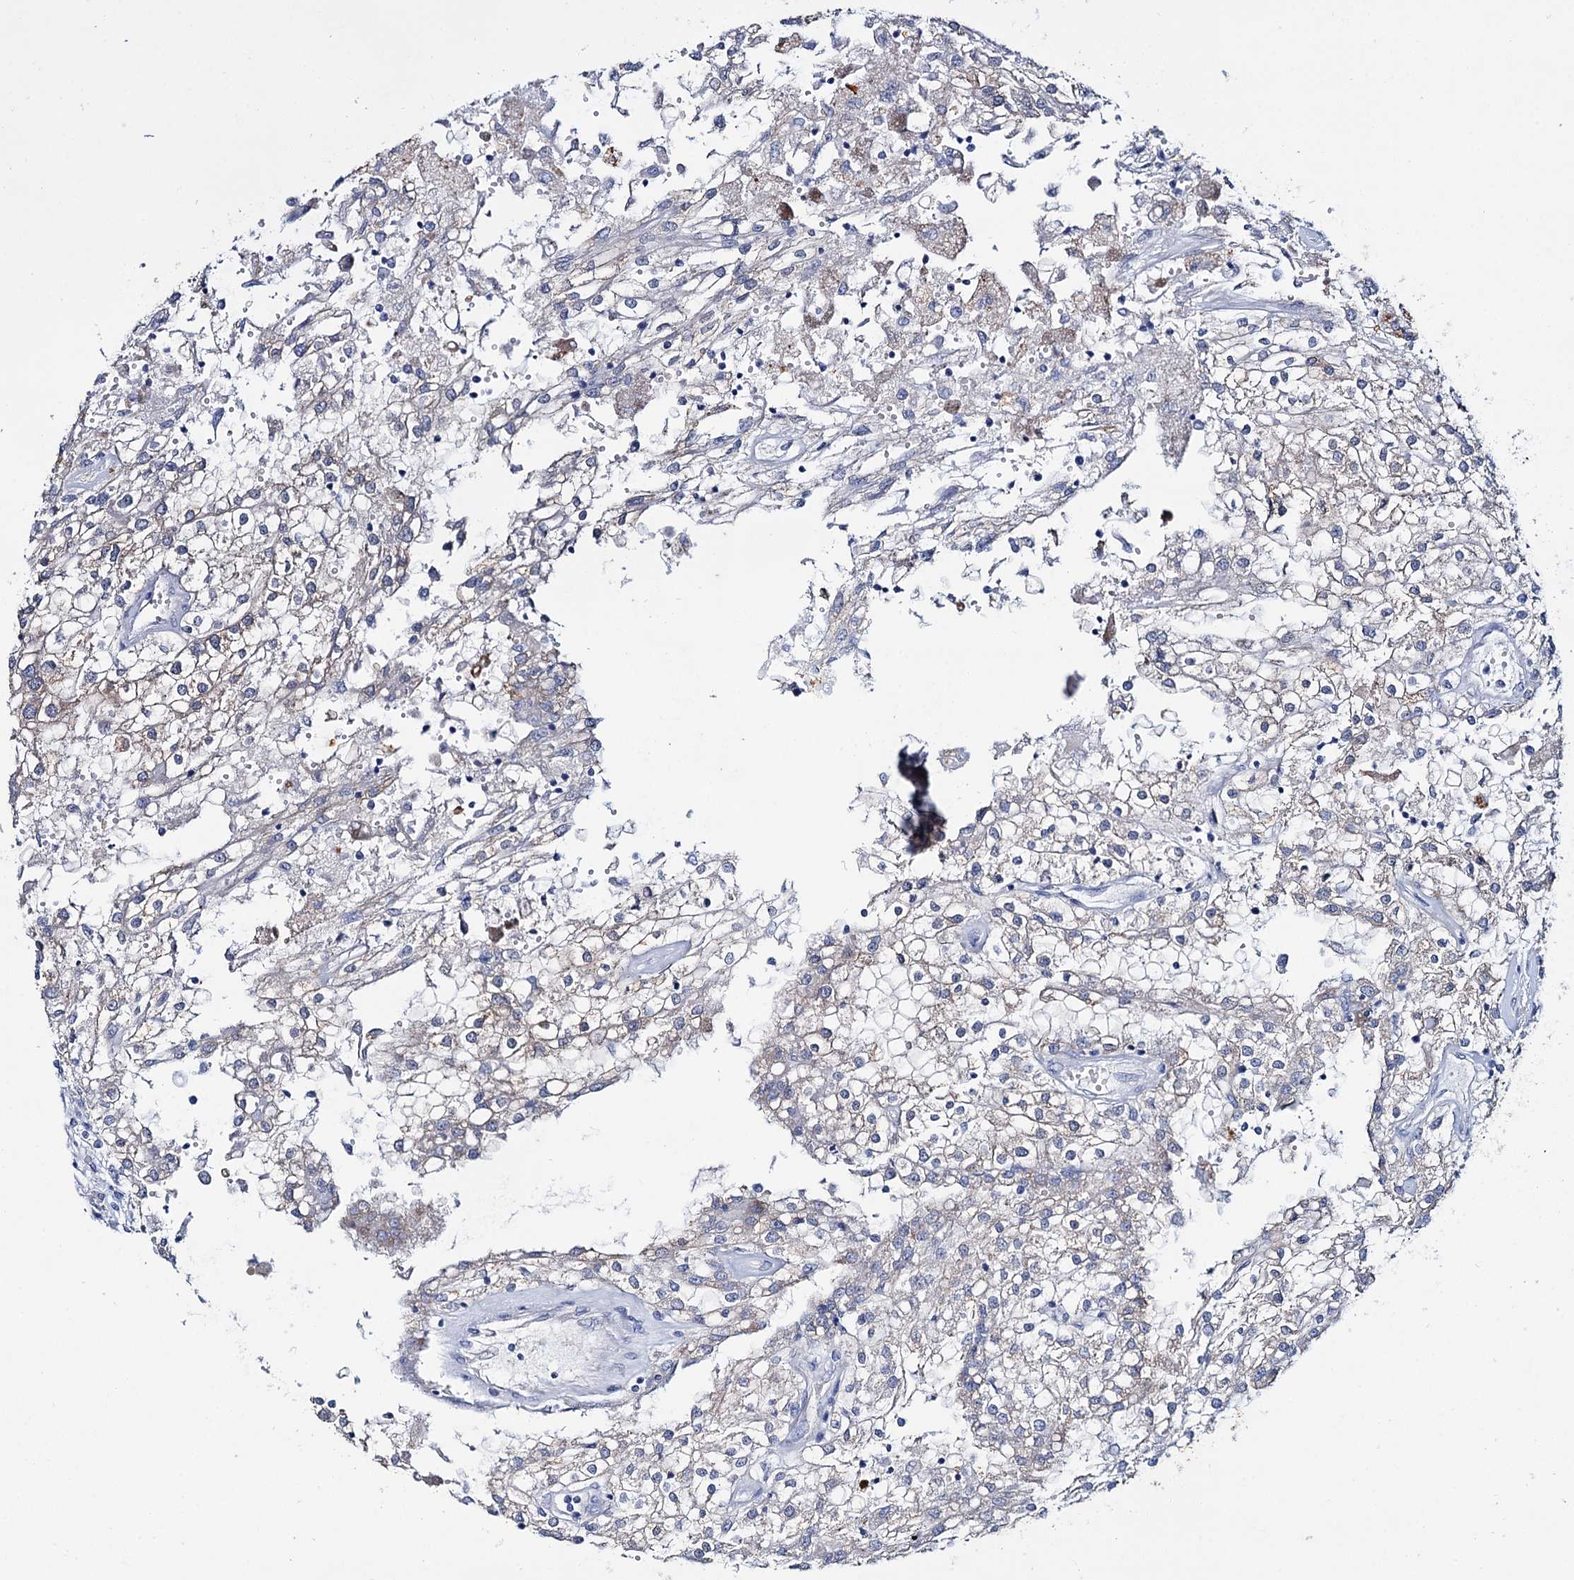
{"staining": {"intensity": "negative", "quantity": "none", "location": "none"}, "tissue": "renal cancer", "cell_type": "Tumor cells", "image_type": "cancer", "snomed": [{"axis": "morphology", "description": "Adenocarcinoma, NOS"}, {"axis": "topography", "description": "Kidney"}], "caption": "There is no significant expression in tumor cells of renal cancer (adenocarcinoma). (DAB (3,3'-diaminobenzidine) immunohistochemistry (IHC), high magnification).", "gene": "LYZL4", "patient": {"sex": "female", "age": 52}}